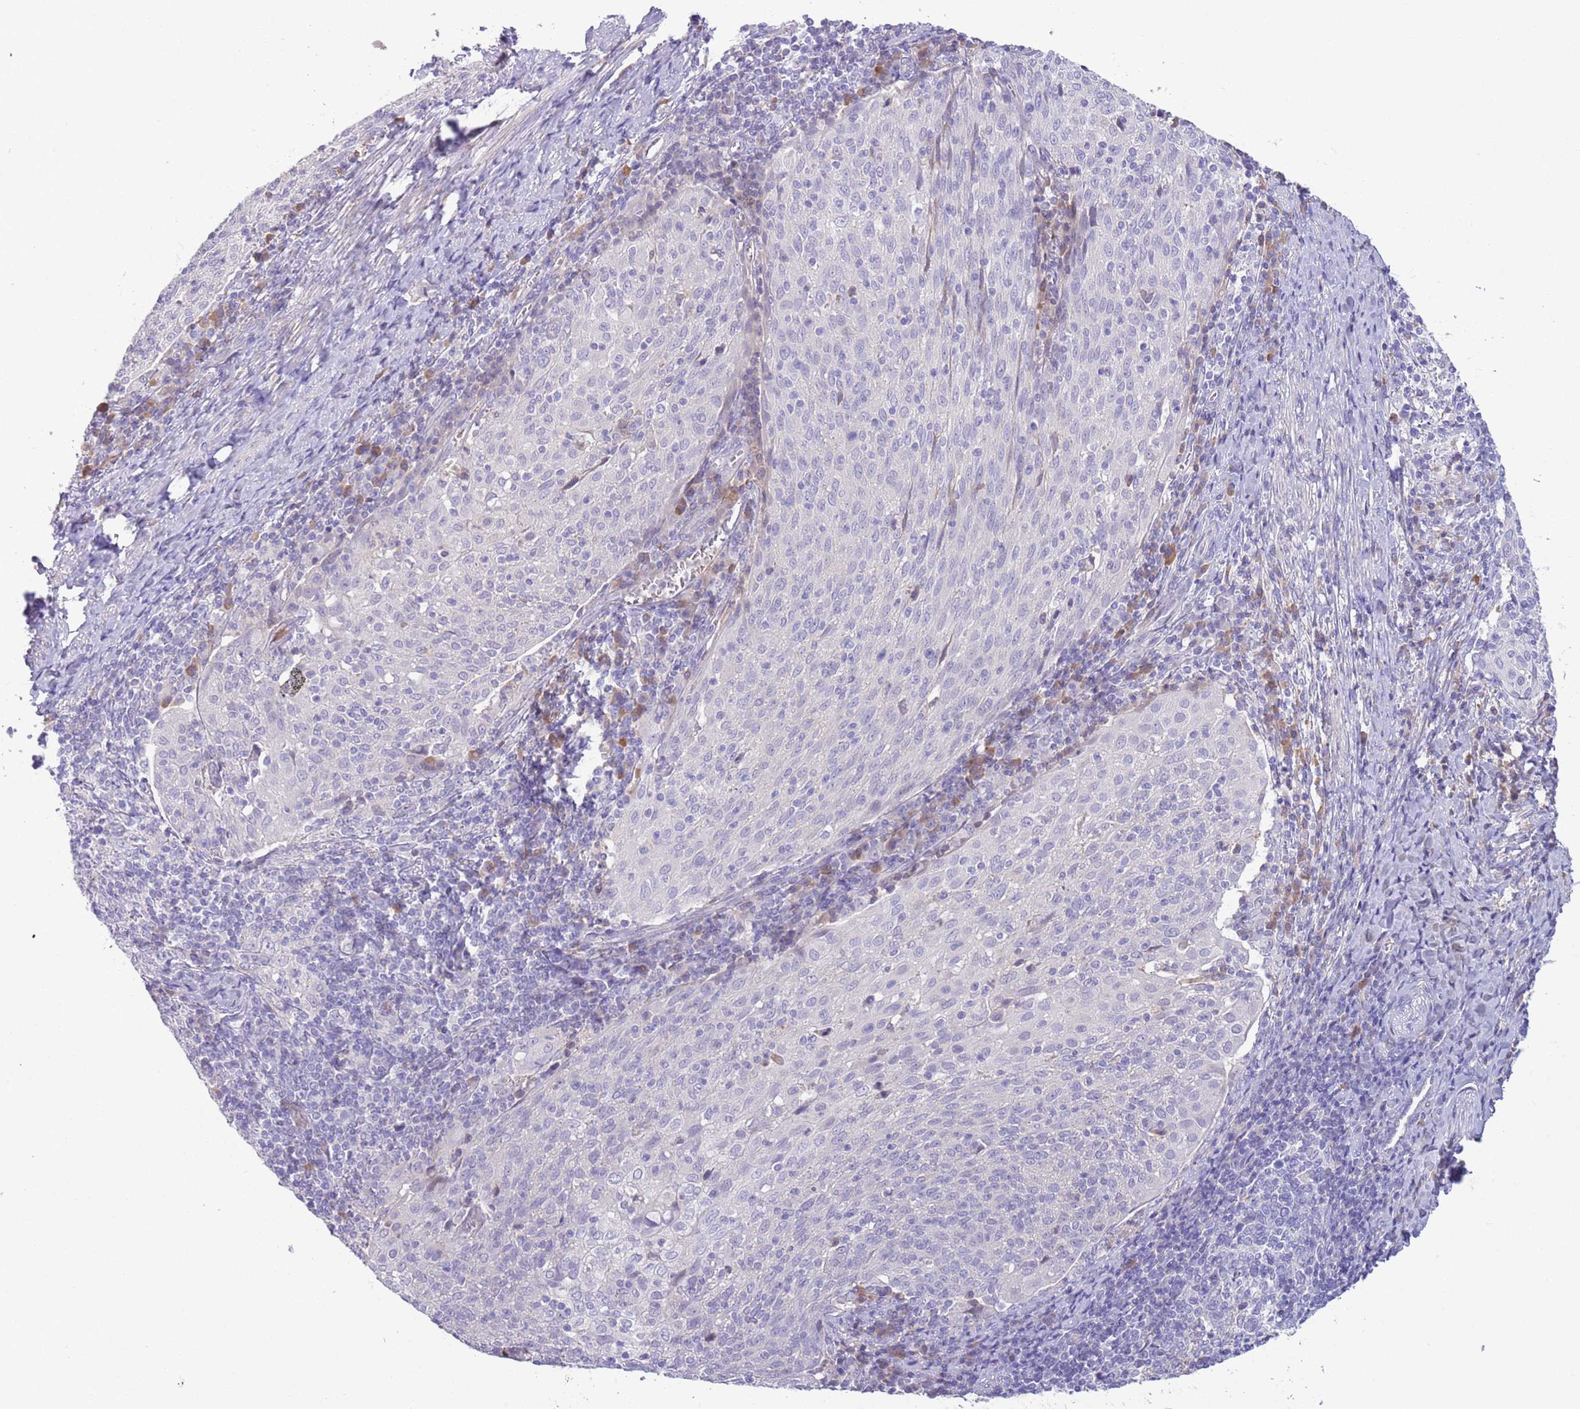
{"staining": {"intensity": "negative", "quantity": "none", "location": "none"}, "tissue": "cervical cancer", "cell_type": "Tumor cells", "image_type": "cancer", "snomed": [{"axis": "morphology", "description": "Squamous cell carcinoma, NOS"}, {"axis": "topography", "description": "Cervix"}], "caption": "There is no significant staining in tumor cells of cervical cancer (squamous cell carcinoma). The staining was performed using DAB to visualize the protein expression in brown, while the nuclei were stained in blue with hematoxylin (Magnification: 20x).", "gene": "IGFL4", "patient": {"sex": "female", "age": 52}}